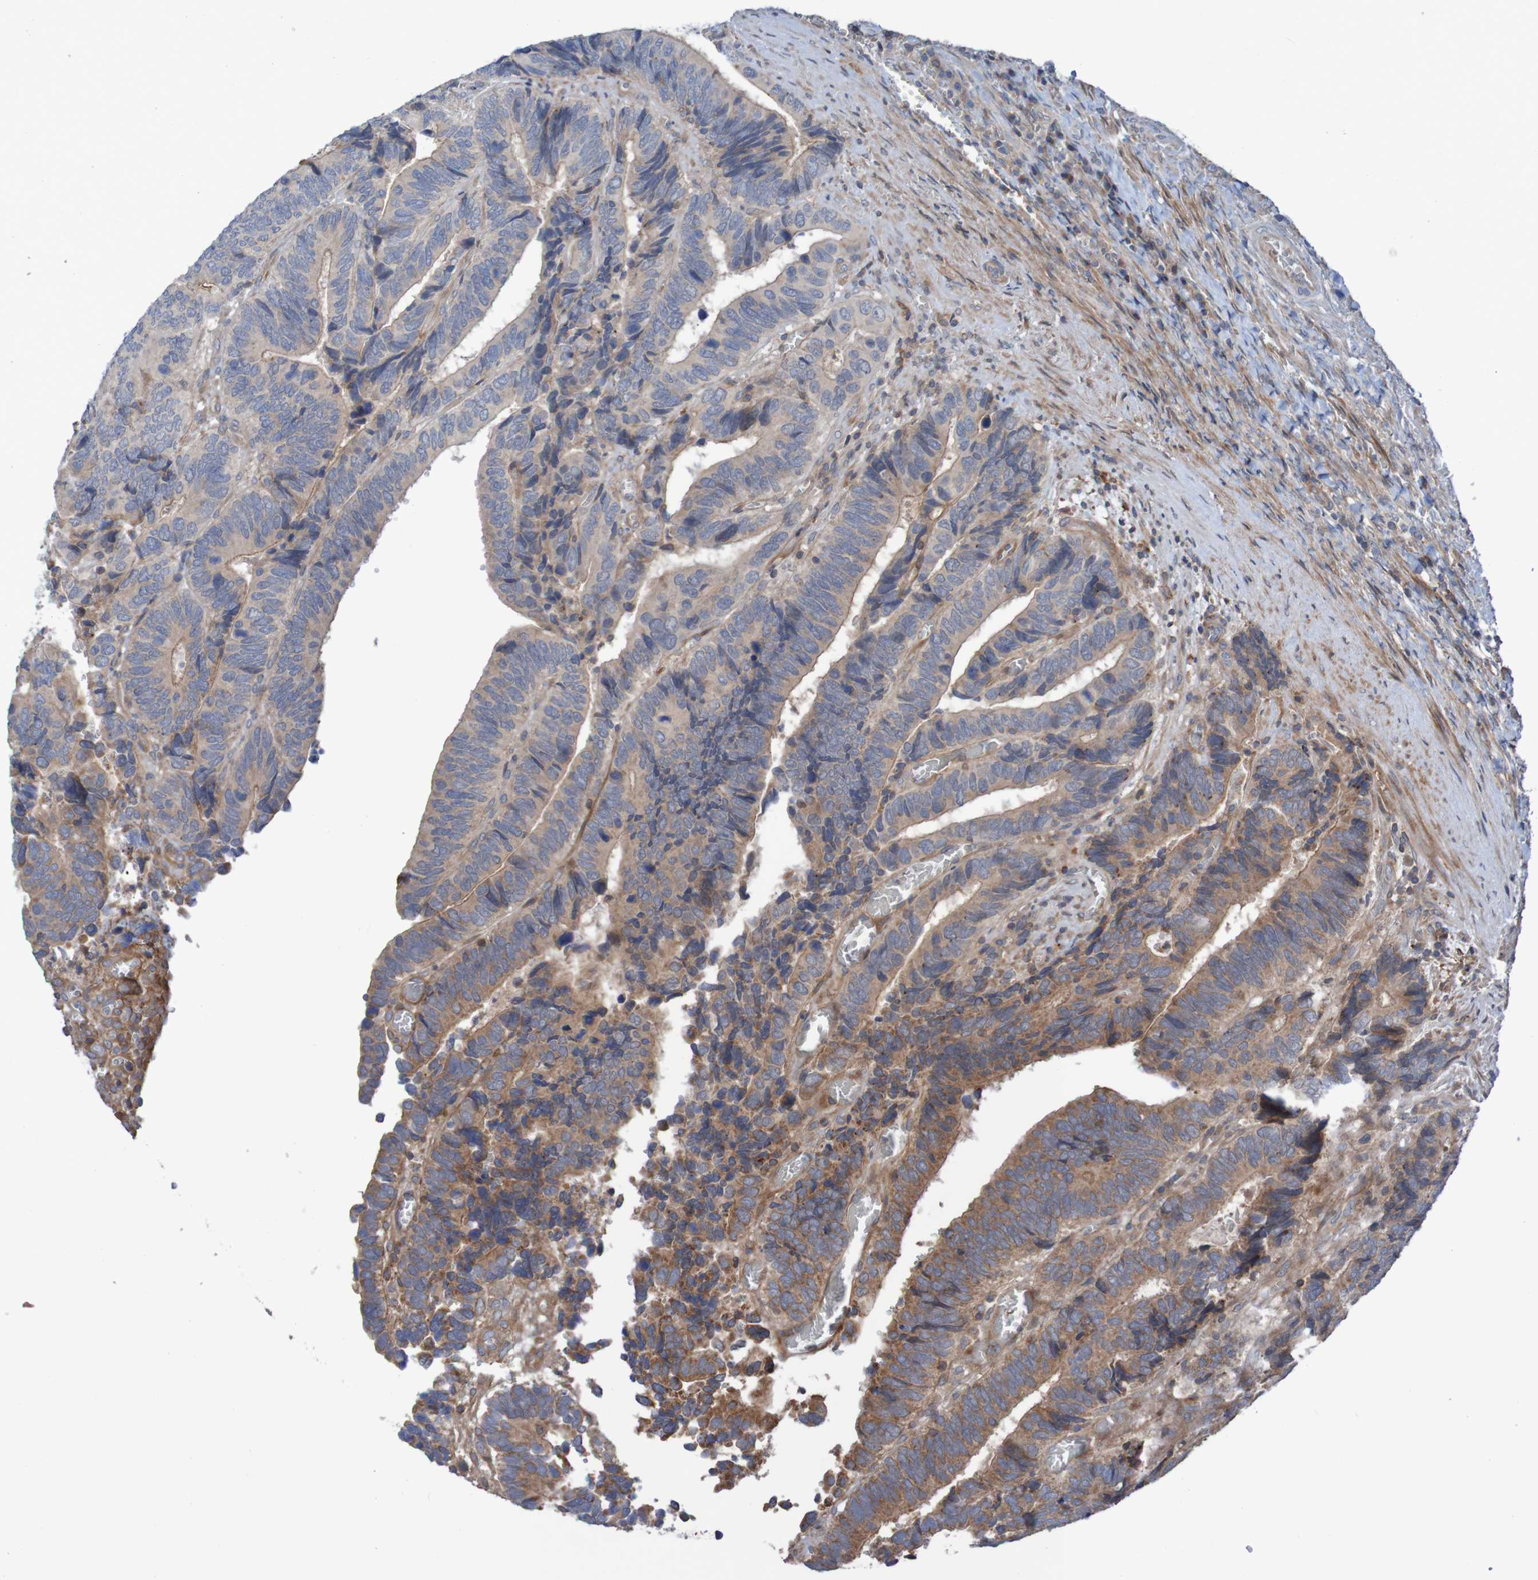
{"staining": {"intensity": "weak", "quantity": ">75%", "location": "cytoplasmic/membranous"}, "tissue": "colorectal cancer", "cell_type": "Tumor cells", "image_type": "cancer", "snomed": [{"axis": "morphology", "description": "Adenocarcinoma, NOS"}, {"axis": "topography", "description": "Colon"}], "caption": "This photomicrograph exhibits immunohistochemistry staining of adenocarcinoma (colorectal), with low weak cytoplasmic/membranous positivity in approximately >75% of tumor cells.", "gene": "PDGFB", "patient": {"sex": "male", "age": 72}}